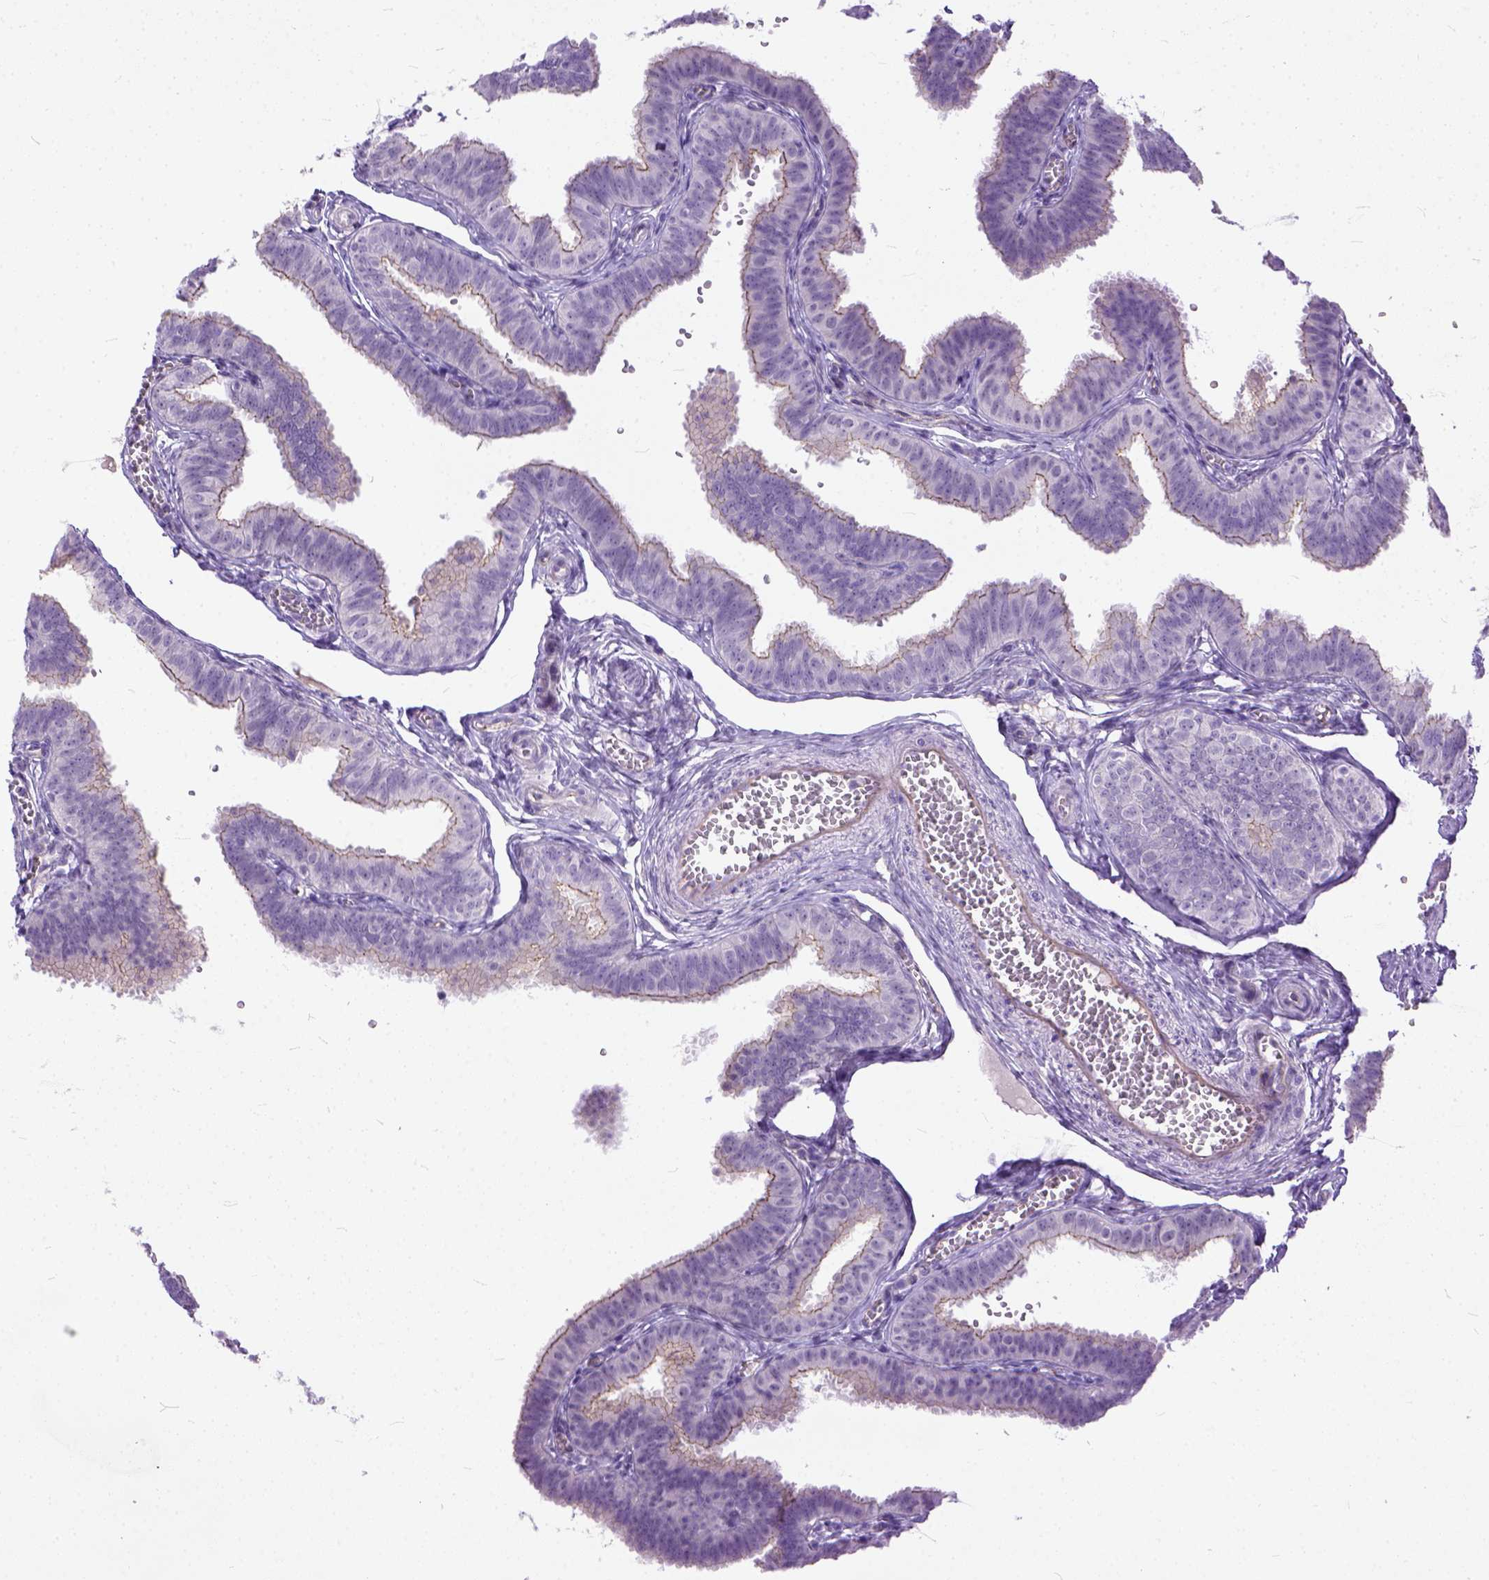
{"staining": {"intensity": "weak", "quantity": ">75%", "location": "cytoplasmic/membranous"}, "tissue": "fallopian tube", "cell_type": "Glandular cells", "image_type": "normal", "snomed": [{"axis": "morphology", "description": "Normal tissue, NOS"}, {"axis": "topography", "description": "Fallopian tube"}], "caption": "Immunohistochemical staining of benign fallopian tube exhibits weak cytoplasmic/membranous protein expression in approximately >75% of glandular cells.", "gene": "ADGRF1", "patient": {"sex": "female", "age": 25}}